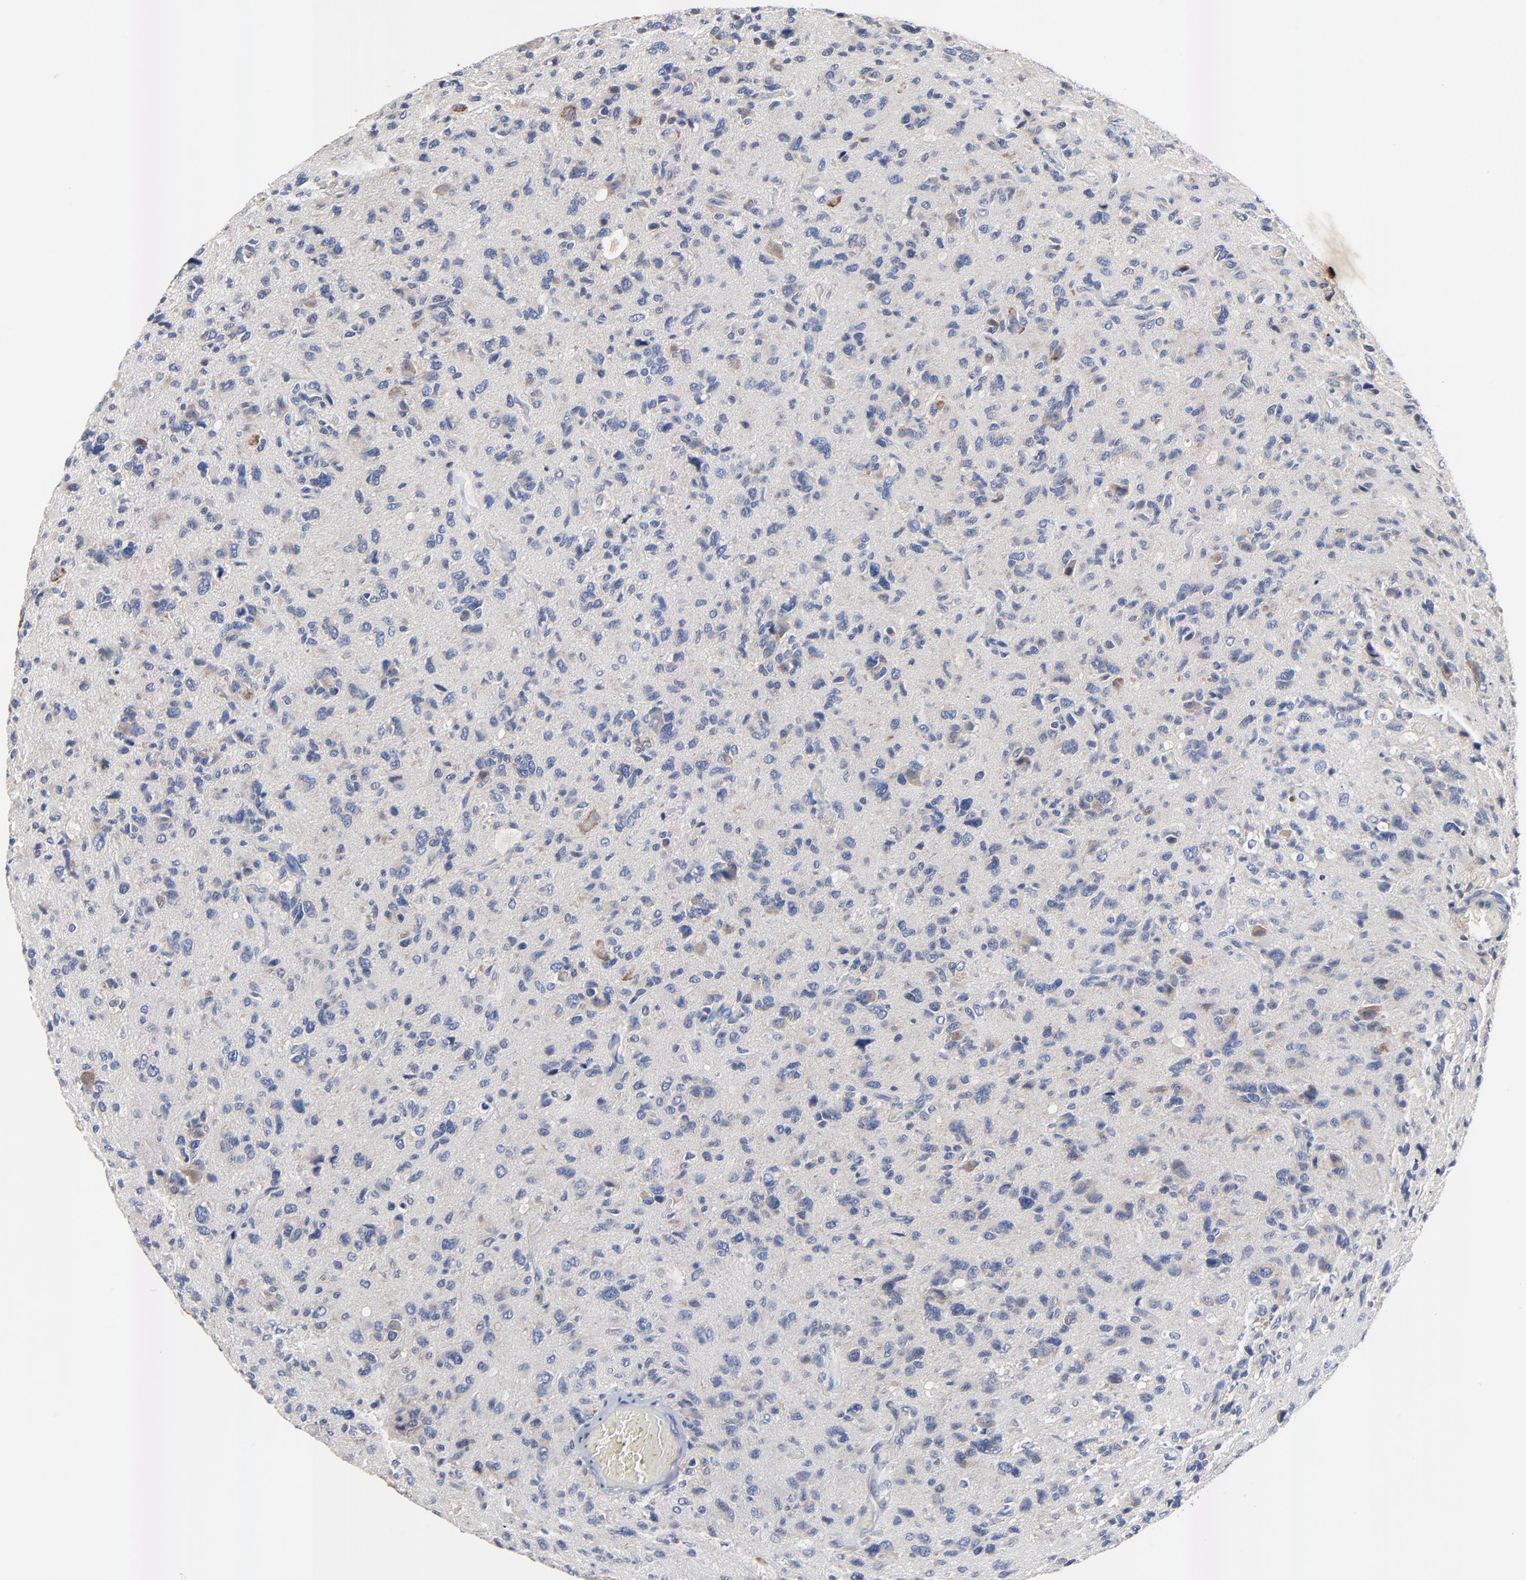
{"staining": {"intensity": "moderate", "quantity": "25%-75%", "location": "cytoplasmic/membranous"}, "tissue": "glioma", "cell_type": "Tumor cells", "image_type": "cancer", "snomed": [{"axis": "morphology", "description": "Glioma, malignant, High grade"}, {"axis": "topography", "description": "Brain"}], "caption": "Protein analysis of malignant glioma (high-grade) tissue reveals moderate cytoplasmic/membranous staining in about 25%-75% of tumor cells.", "gene": "VAV2", "patient": {"sex": "male", "age": 69}}